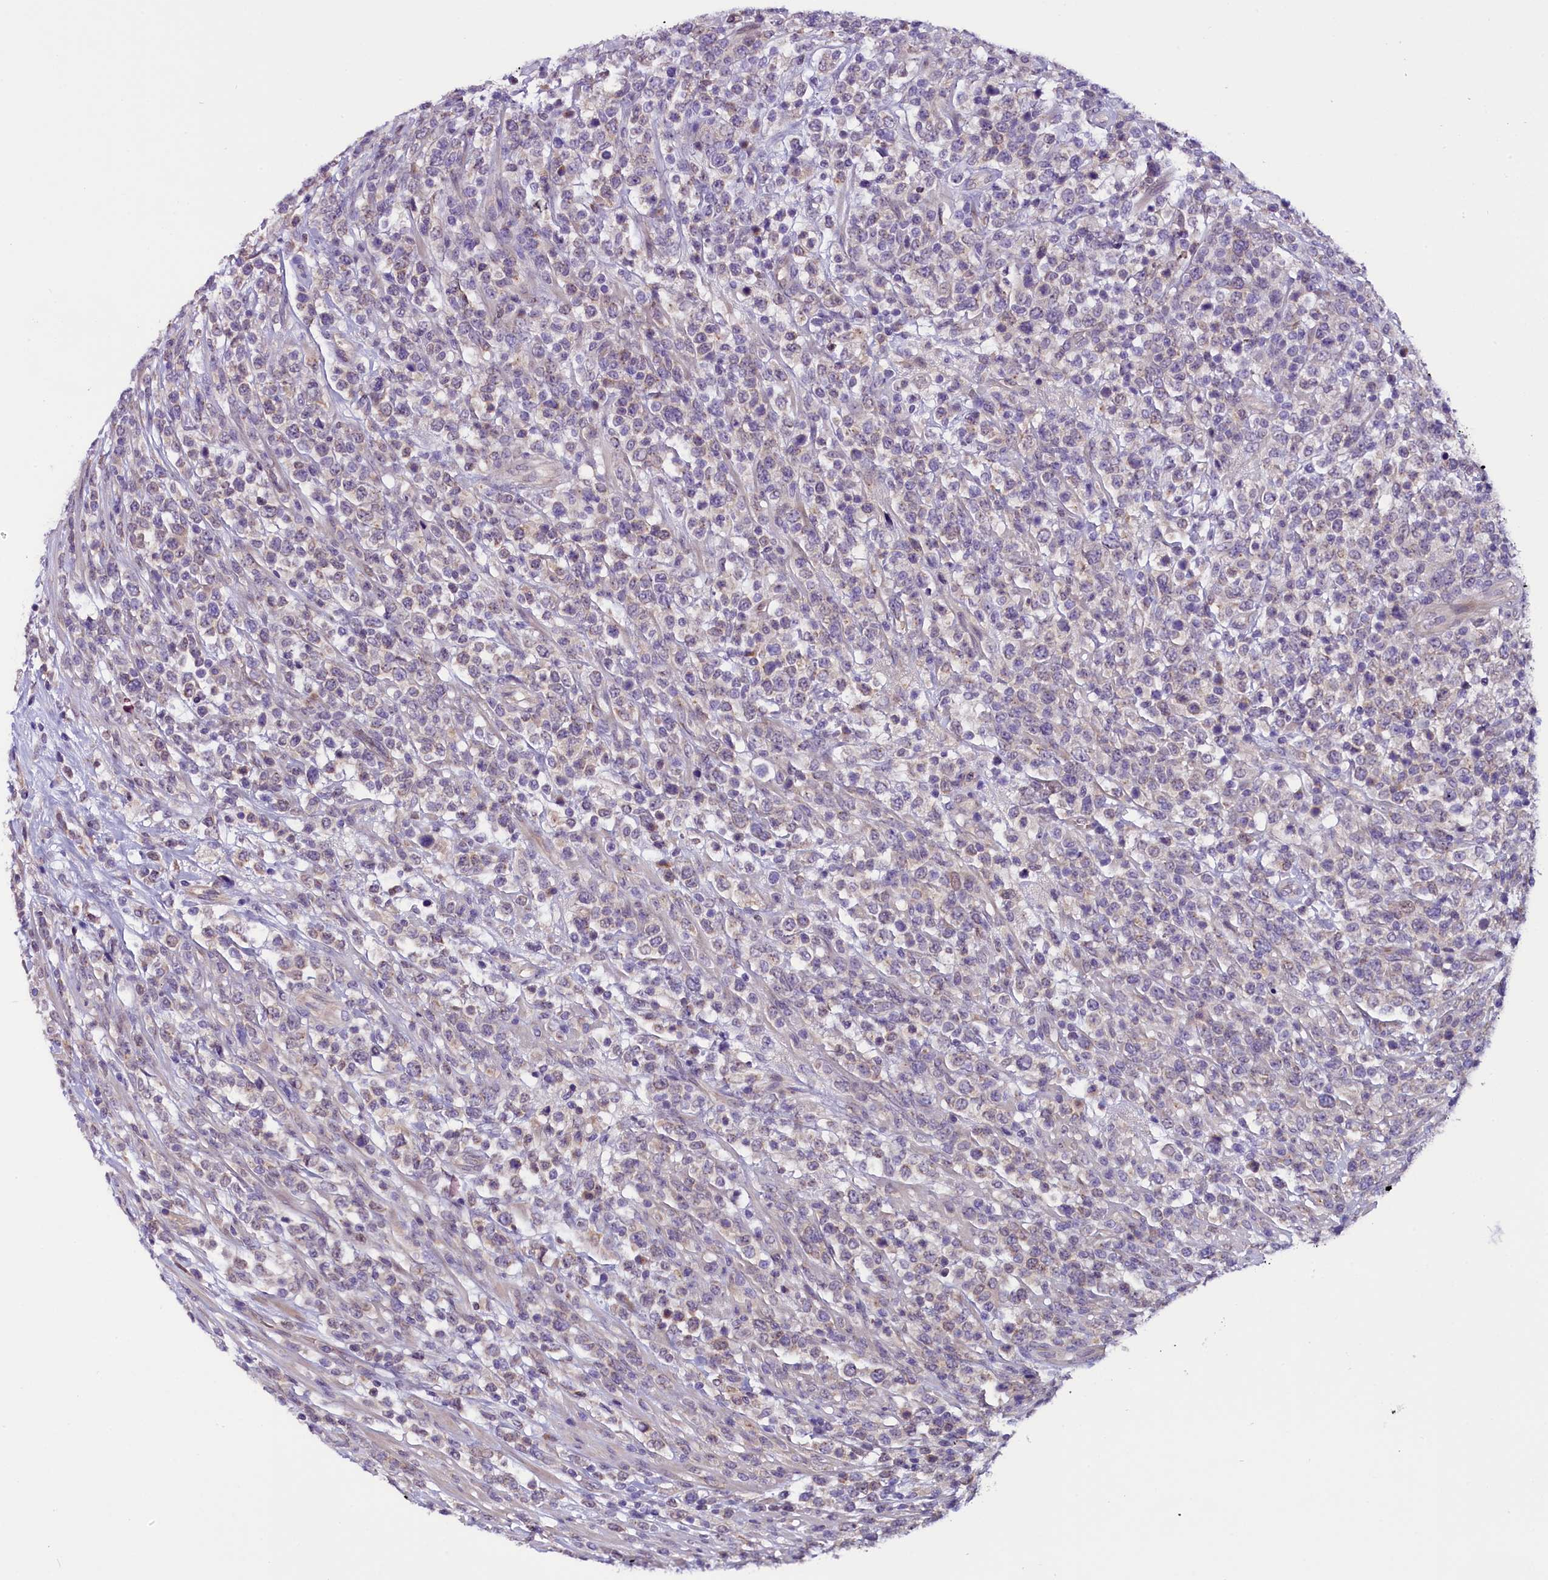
{"staining": {"intensity": "negative", "quantity": "none", "location": "none"}, "tissue": "lymphoma", "cell_type": "Tumor cells", "image_type": "cancer", "snomed": [{"axis": "morphology", "description": "Malignant lymphoma, non-Hodgkin's type, High grade"}, {"axis": "topography", "description": "Colon"}], "caption": "There is no significant staining in tumor cells of malignant lymphoma, non-Hodgkin's type (high-grade).", "gene": "C9orf40", "patient": {"sex": "female", "age": 53}}